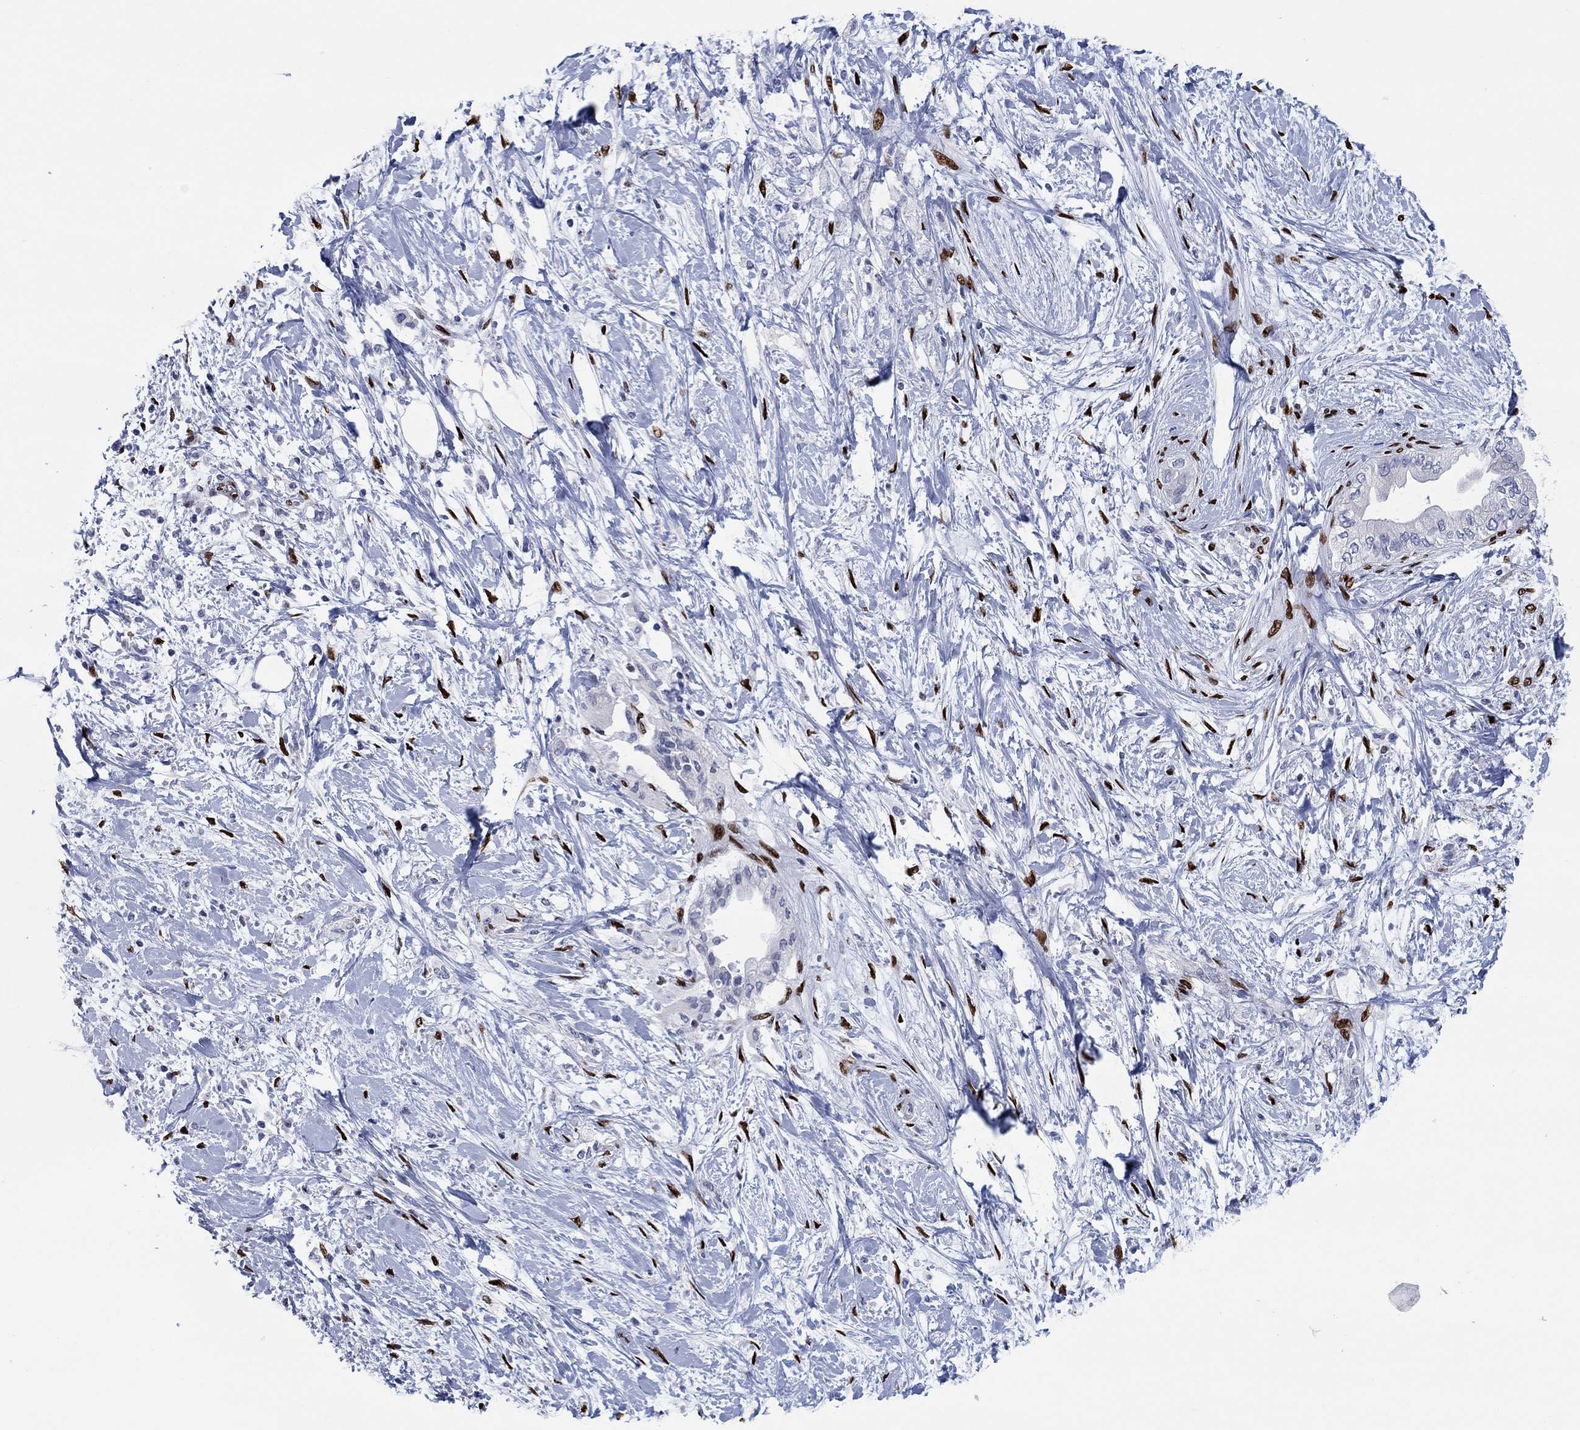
{"staining": {"intensity": "negative", "quantity": "none", "location": "none"}, "tissue": "pancreatic cancer", "cell_type": "Tumor cells", "image_type": "cancer", "snomed": [{"axis": "morphology", "description": "Normal tissue, NOS"}, {"axis": "morphology", "description": "Adenocarcinoma, NOS"}, {"axis": "topography", "description": "Pancreas"}, {"axis": "topography", "description": "Duodenum"}], "caption": "Tumor cells show no significant positivity in pancreatic cancer (adenocarcinoma).", "gene": "ZEB1", "patient": {"sex": "female", "age": 60}}